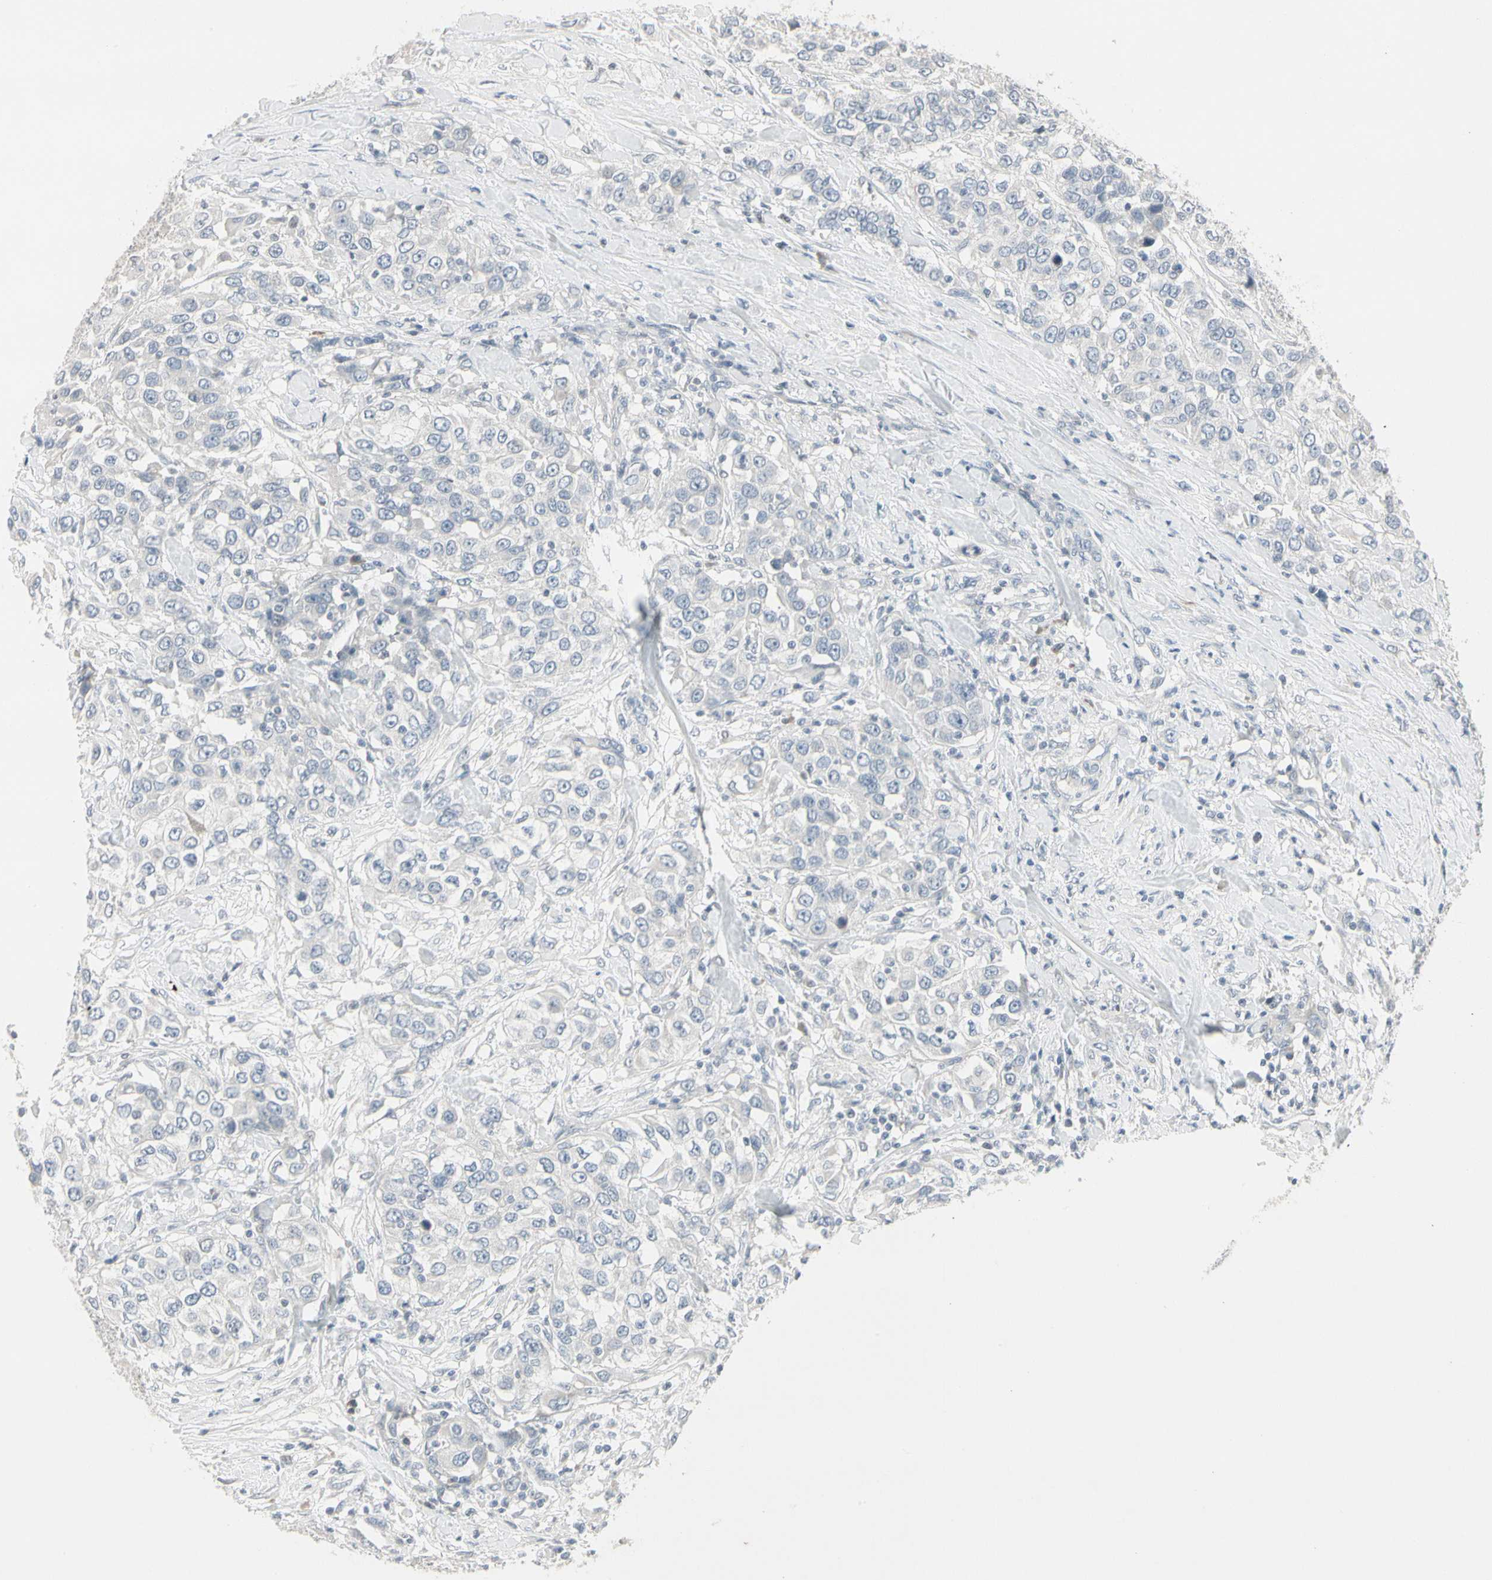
{"staining": {"intensity": "negative", "quantity": "none", "location": "none"}, "tissue": "urothelial cancer", "cell_type": "Tumor cells", "image_type": "cancer", "snomed": [{"axis": "morphology", "description": "Urothelial carcinoma, High grade"}, {"axis": "topography", "description": "Urinary bladder"}], "caption": "Image shows no protein positivity in tumor cells of urothelial cancer tissue.", "gene": "DMPK", "patient": {"sex": "female", "age": 80}}